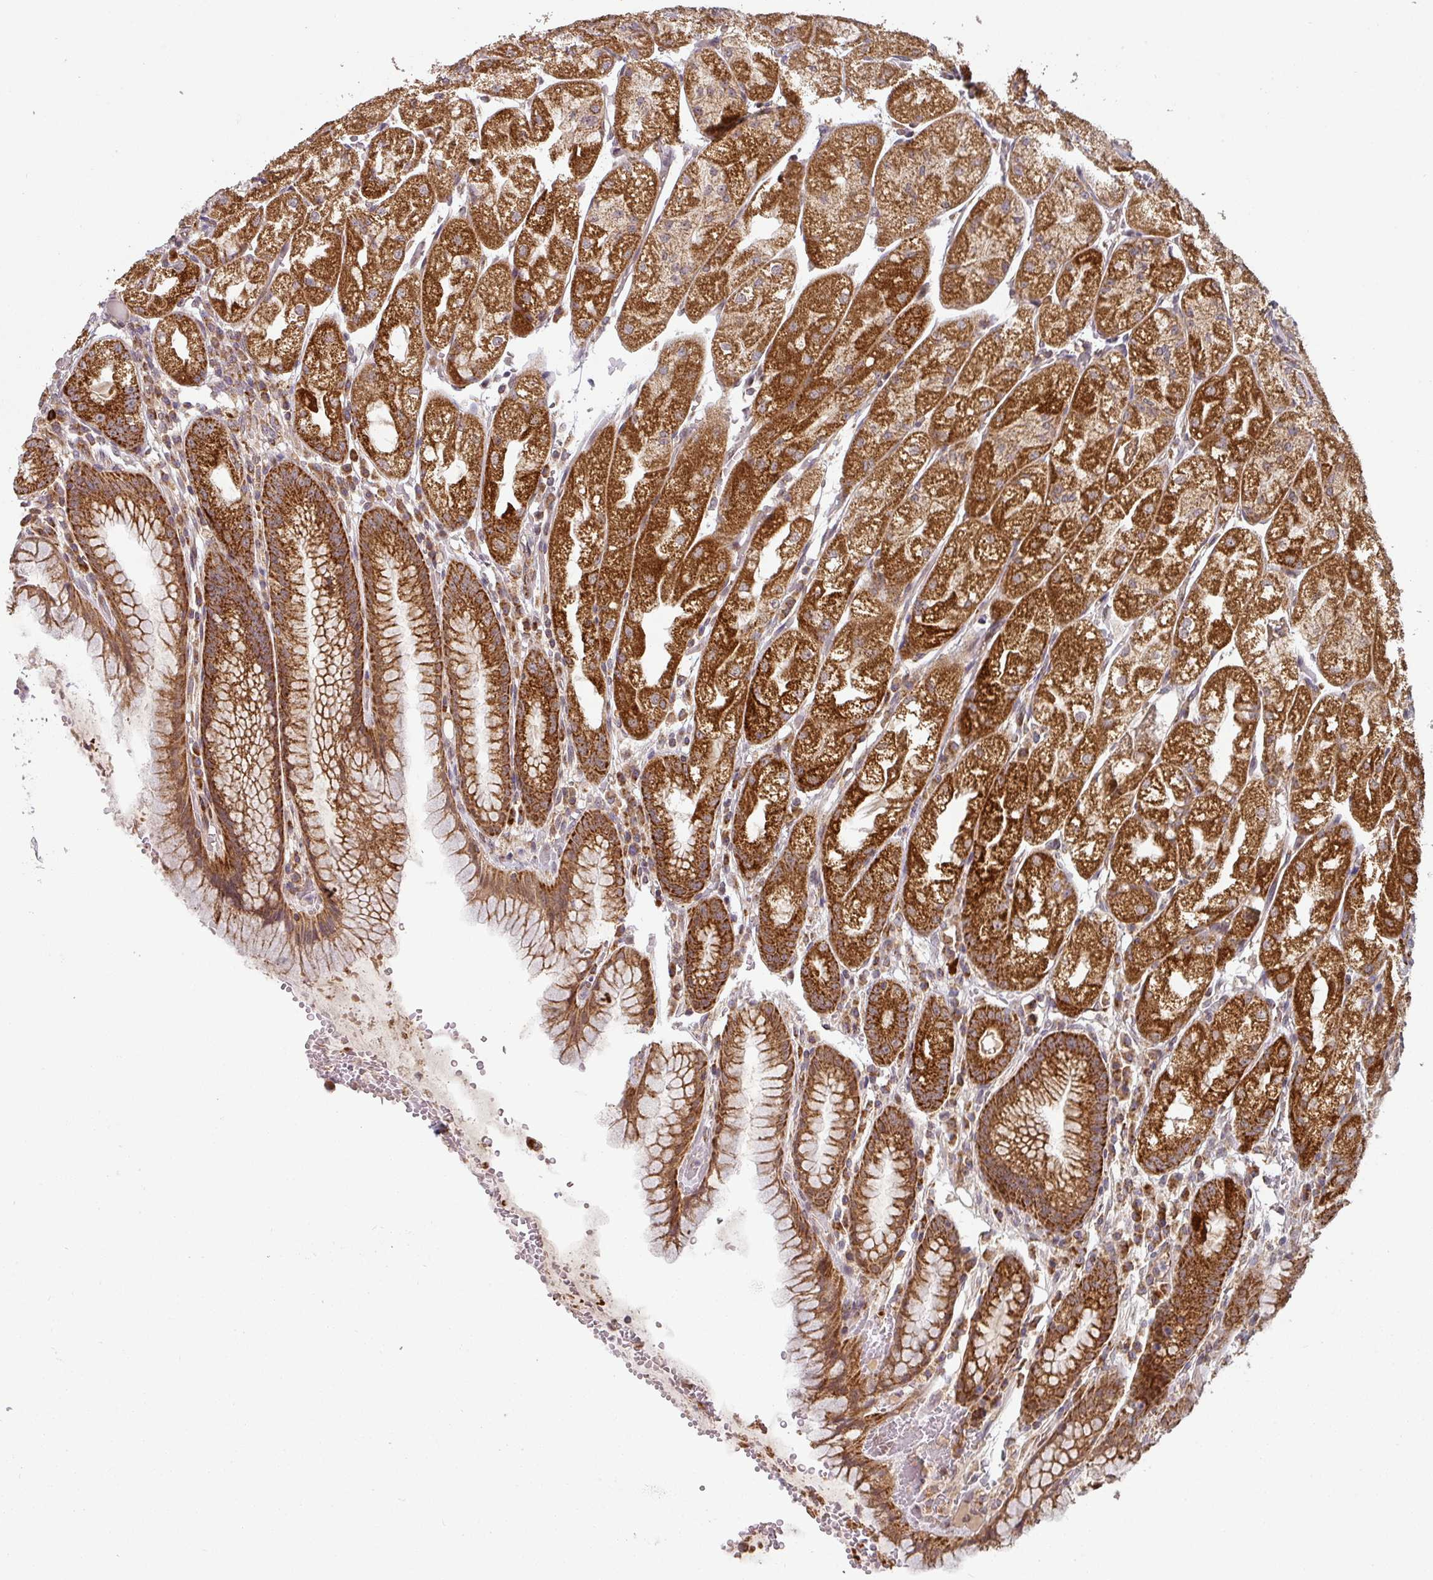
{"staining": {"intensity": "strong", "quantity": ">75%", "location": "cytoplasmic/membranous"}, "tissue": "stomach", "cell_type": "Glandular cells", "image_type": "normal", "snomed": [{"axis": "morphology", "description": "Normal tissue, NOS"}, {"axis": "topography", "description": "Stomach, upper"}], "caption": "Normal stomach reveals strong cytoplasmic/membranous staining in about >75% of glandular cells (DAB (3,3'-diaminobenzidine) IHC with brightfield microscopy, high magnification)..", "gene": "MRPS16", "patient": {"sex": "male", "age": 52}}